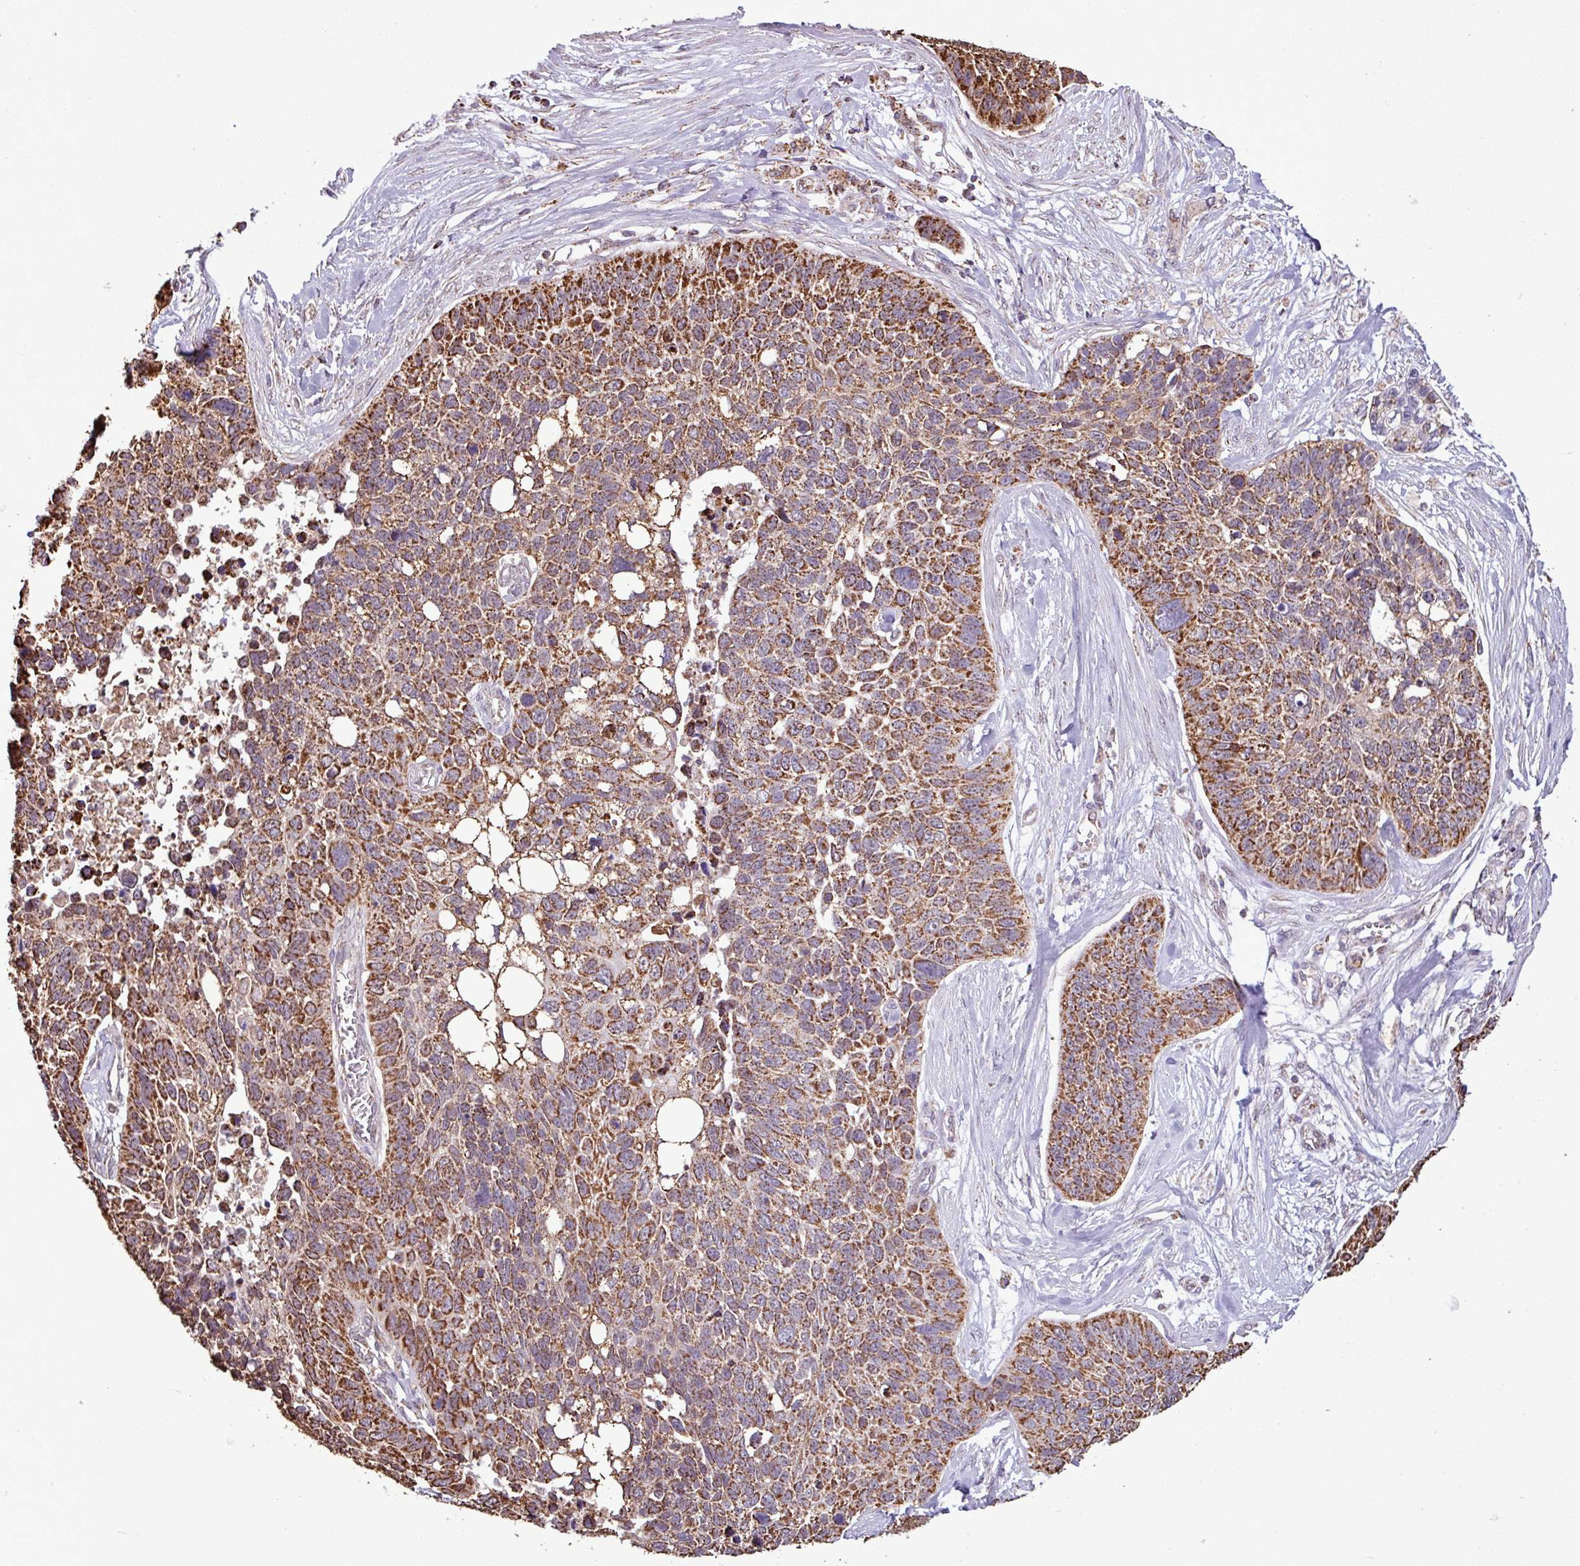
{"staining": {"intensity": "strong", "quantity": ">75%", "location": "cytoplasmic/membranous"}, "tissue": "lung cancer", "cell_type": "Tumor cells", "image_type": "cancer", "snomed": [{"axis": "morphology", "description": "Squamous cell carcinoma, NOS"}, {"axis": "topography", "description": "Lung"}], "caption": "Lung squamous cell carcinoma stained for a protein (brown) reveals strong cytoplasmic/membranous positive positivity in about >75% of tumor cells.", "gene": "ALG8", "patient": {"sex": "male", "age": 62}}